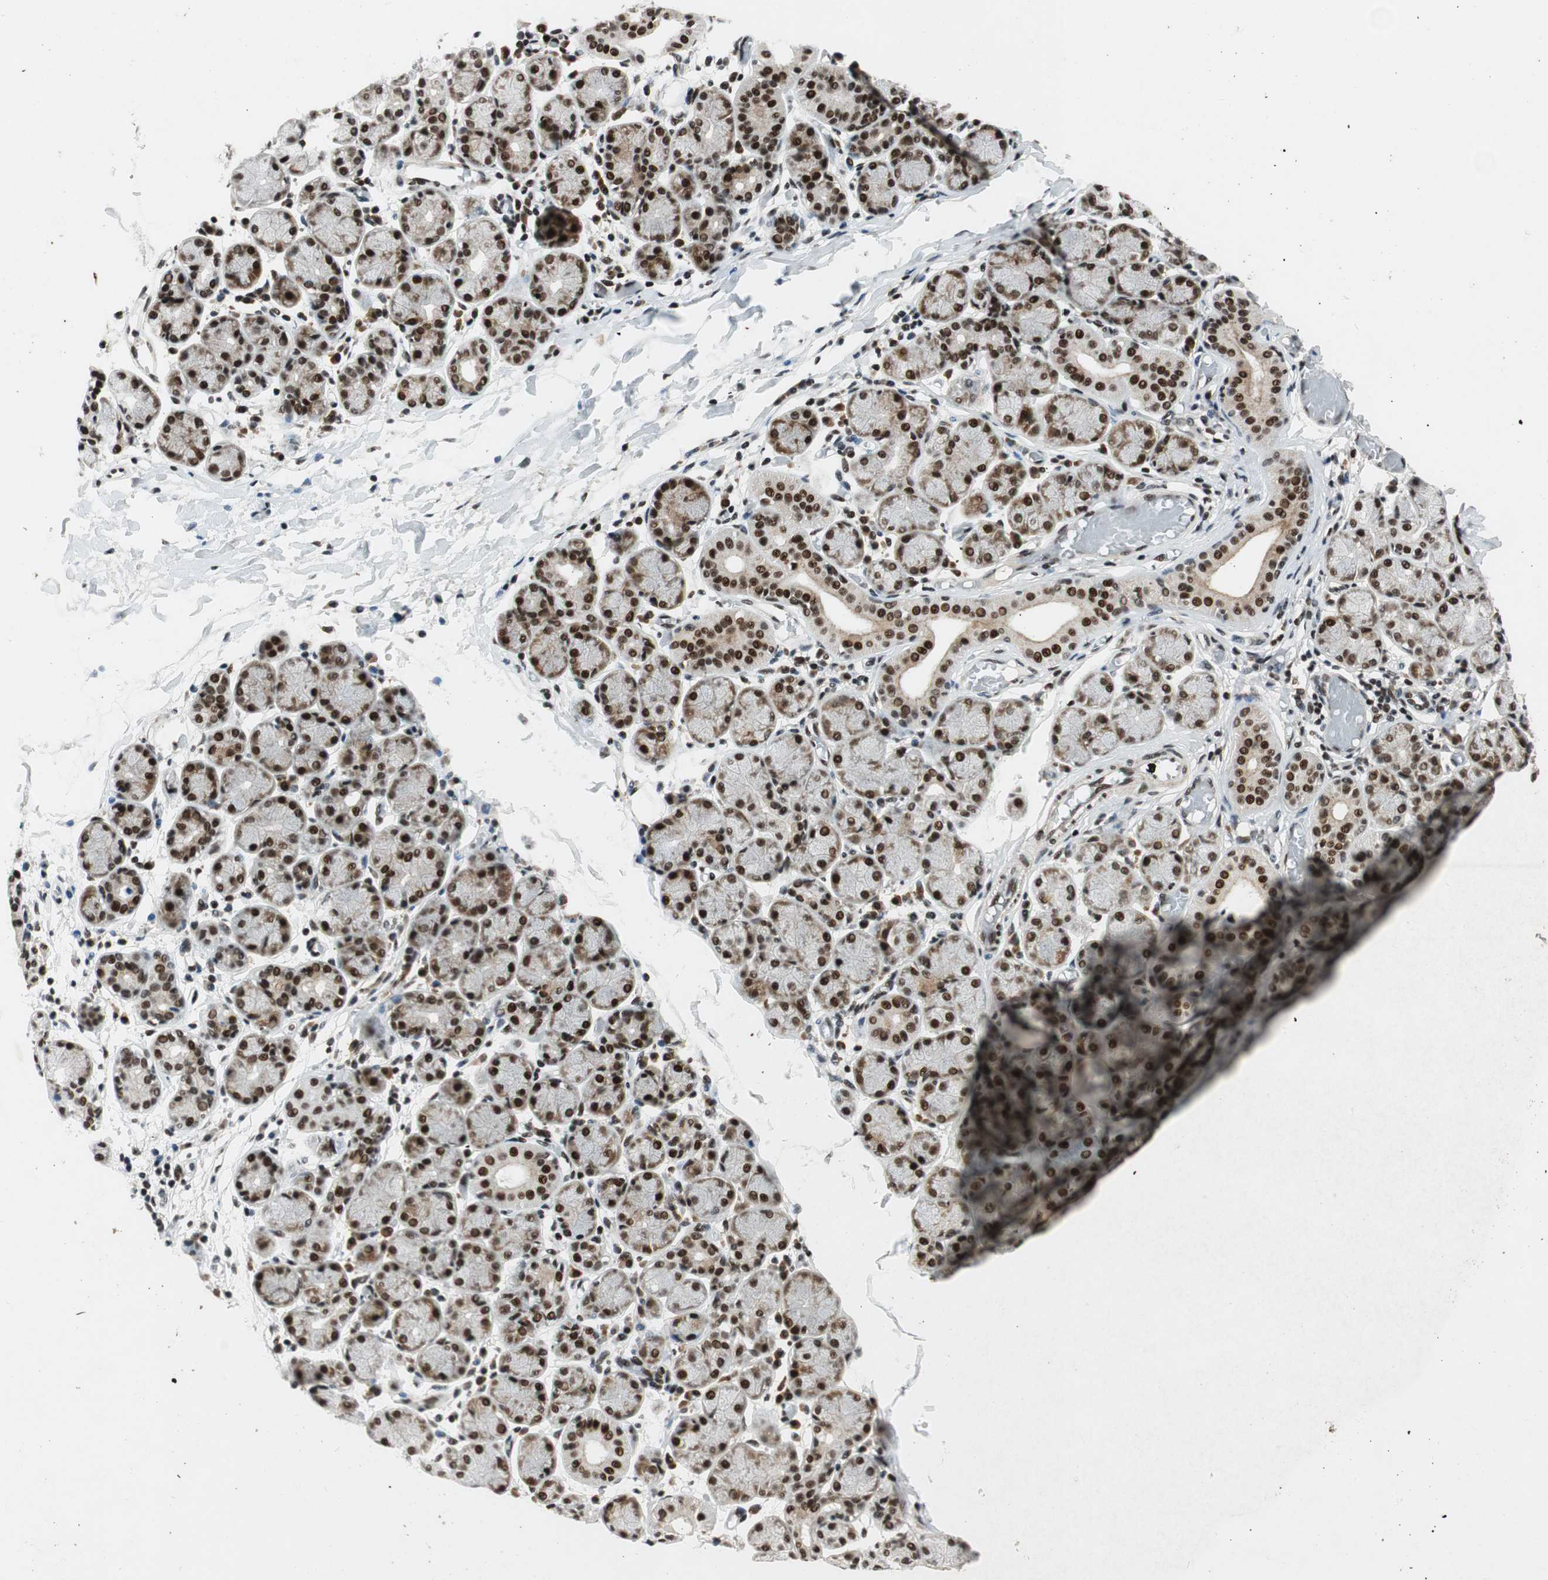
{"staining": {"intensity": "strong", "quantity": ">75%", "location": "nuclear"}, "tissue": "salivary gland", "cell_type": "Glandular cells", "image_type": "normal", "snomed": [{"axis": "morphology", "description": "Normal tissue, NOS"}, {"axis": "topography", "description": "Salivary gland"}], "caption": "Glandular cells demonstrate high levels of strong nuclear staining in about >75% of cells in normal human salivary gland. The protein is stained brown, and the nuclei are stained in blue (DAB IHC with brightfield microscopy, high magnification).", "gene": "NCBP3", "patient": {"sex": "female", "age": 24}}